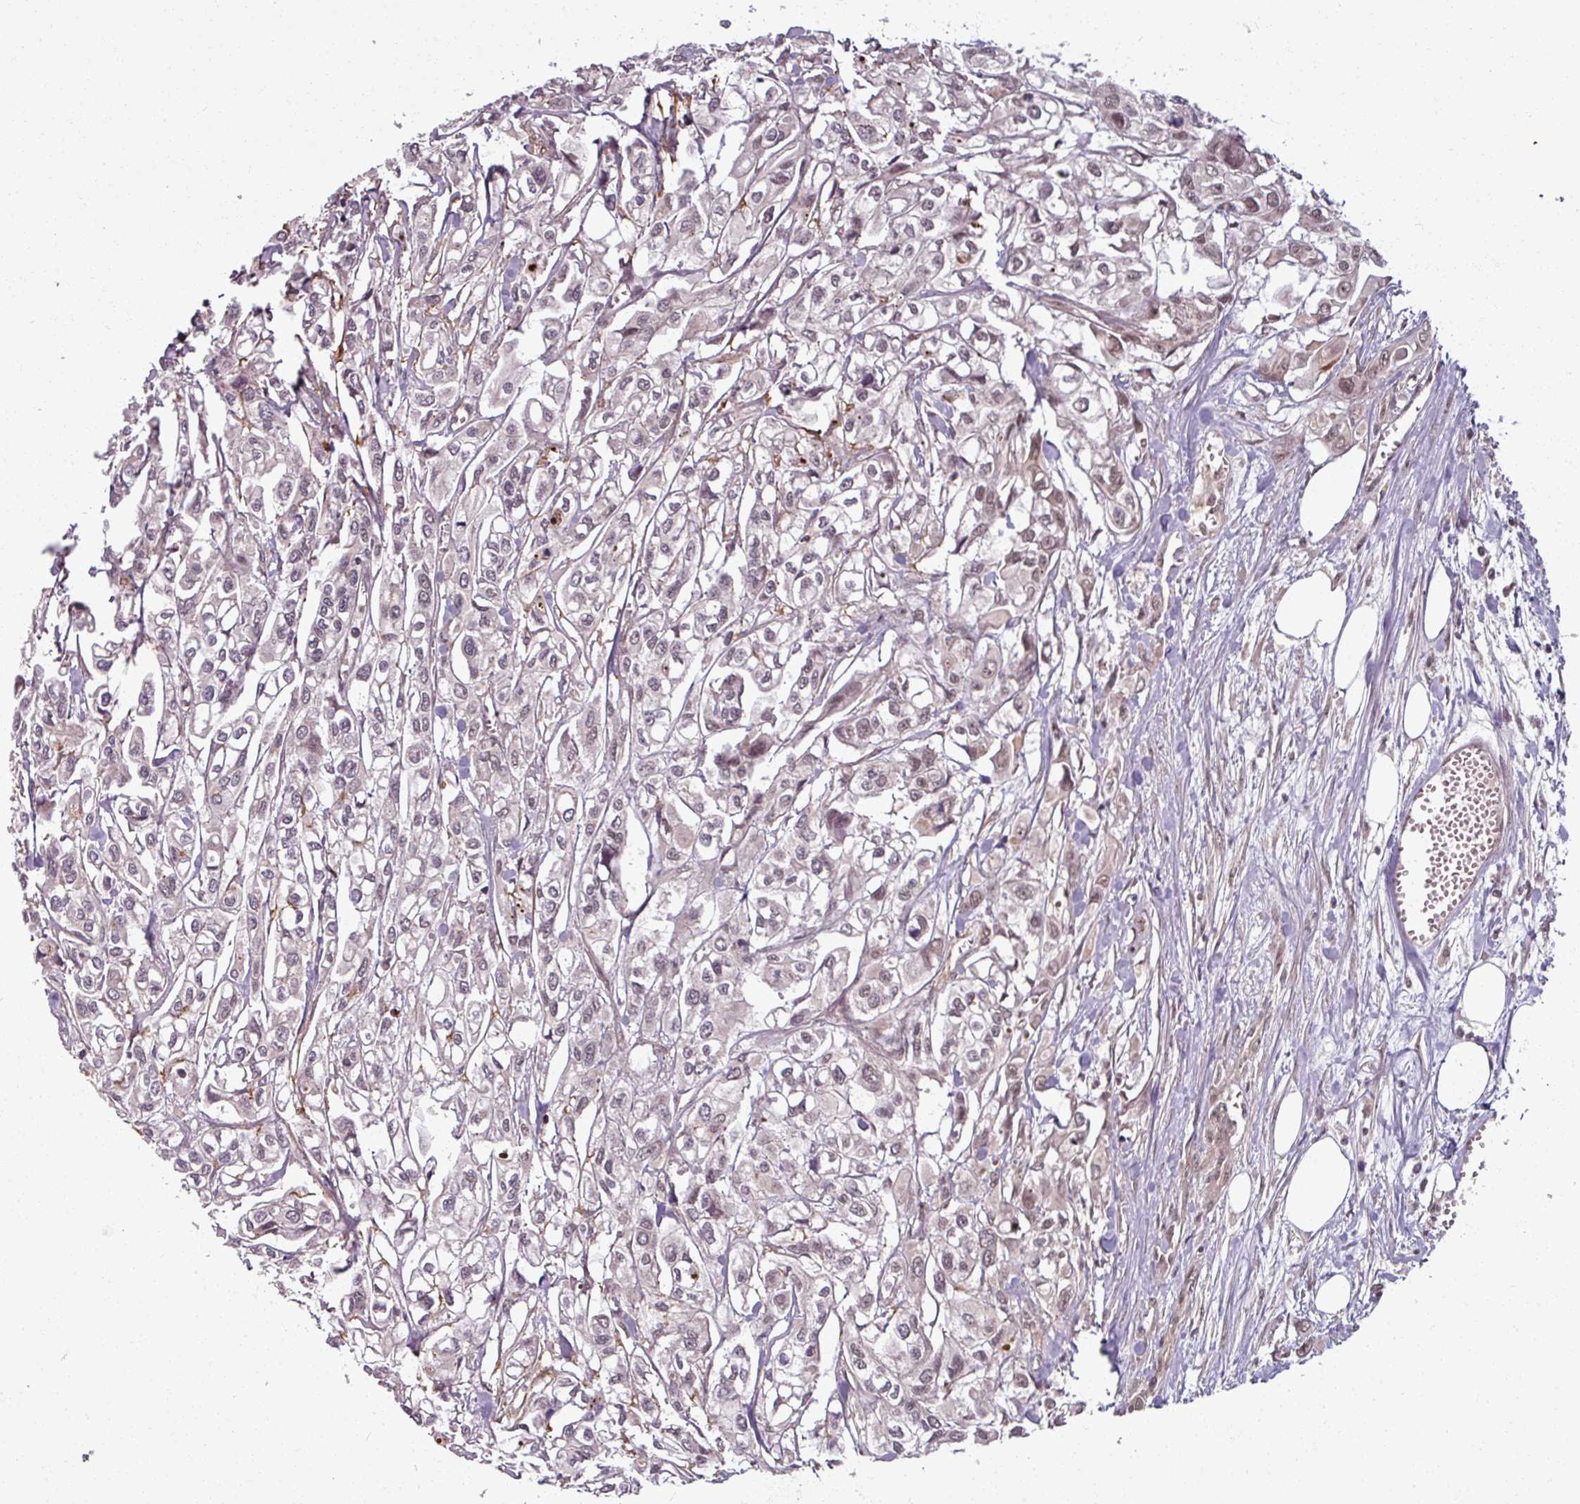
{"staining": {"intensity": "negative", "quantity": "none", "location": "none"}, "tissue": "urothelial cancer", "cell_type": "Tumor cells", "image_type": "cancer", "snomed": [{"axis": "morphology", "description": "Urothelial carcinoma, High grade"}, {"axis": "topography", "description": "Urinary bladder"}], "caption": "An image of urothelial cancer stained for a protein exhibits no brown staining in tumor cells.", "gene": "POLR2G", "patient": {"sex": "male", "age": 67}}